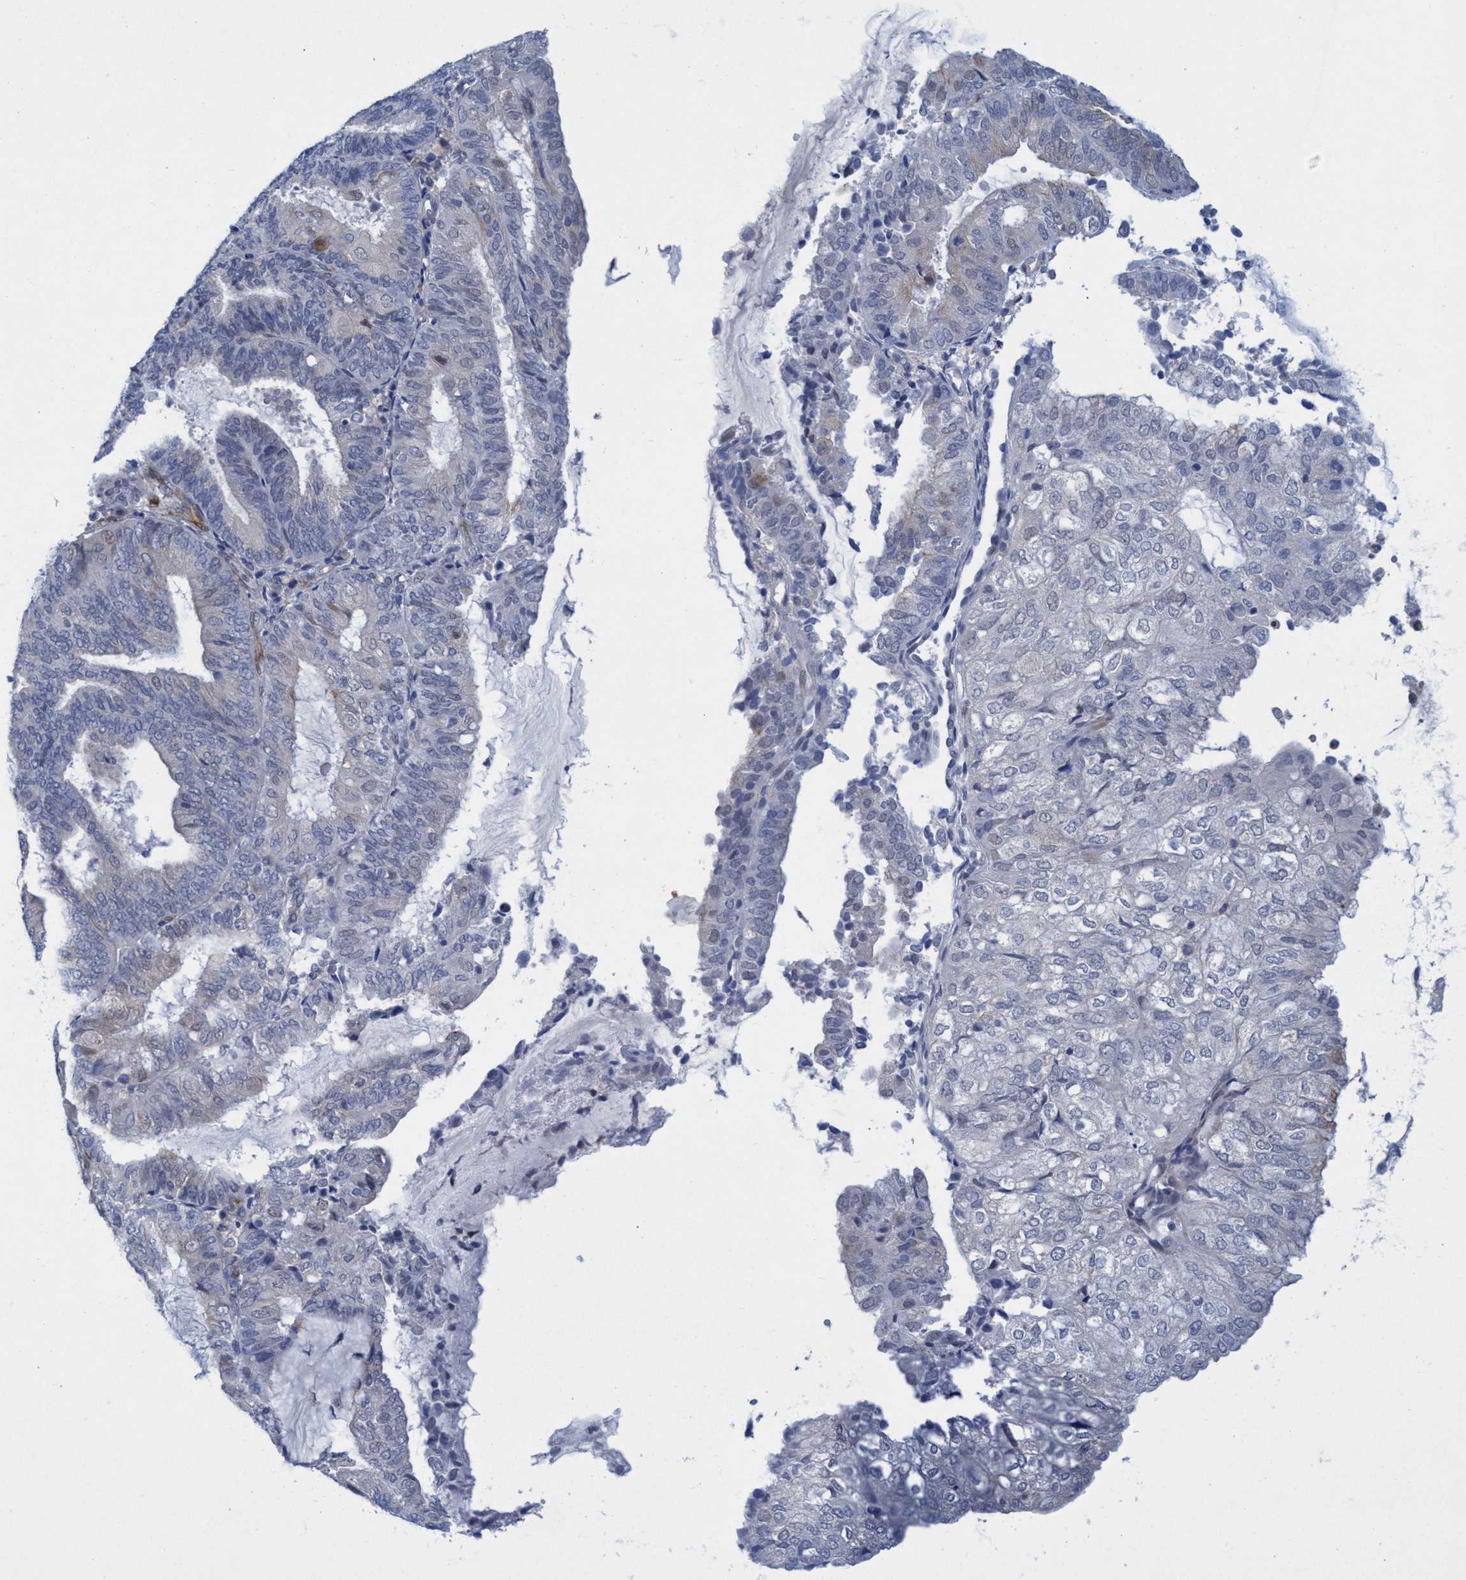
{"staining": {"intensity": "negative", "quantity": "none", "location": "none"}, "tissue": "endometrial cancer", "cell_type": "Tumor cells", "image_type": "cancer", "snomed": [{"axis": "morphology", "description": "Adenocarcinoma, NOS"}, {"axis": "topography", "description": "Endometrium"}], "caption": "Protein analysis of endometrial cancer reveals no significant expression in tumor cells.", "gene": "SLC43A2", "patient": {"sex": "female", "age": 81}}